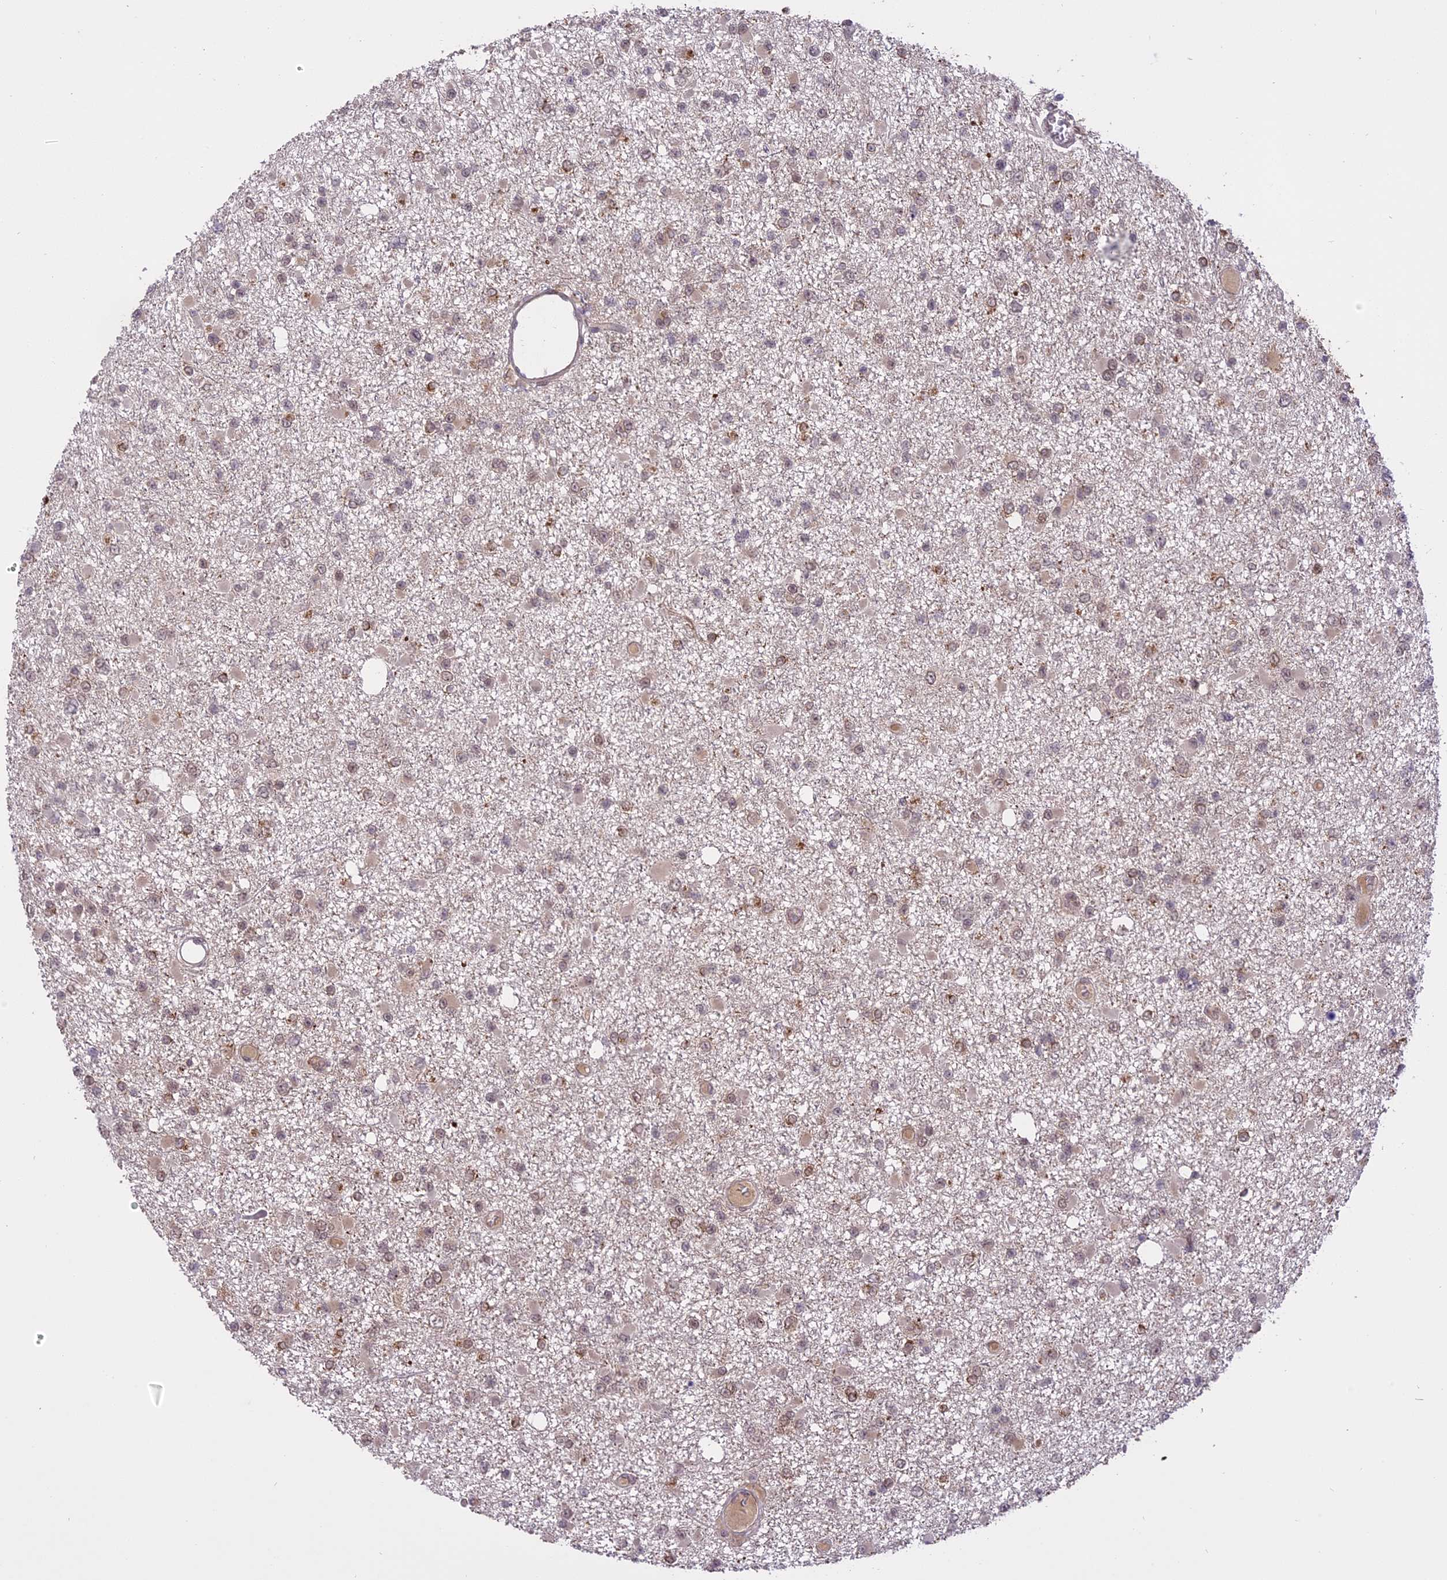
{"staining": {"intensity": "negative", "quantity": "none", "location": "none"}, "tissue": "glioma", "cell_type": "Tumor cells", "image_type": "cancer", "snomed": [{"axis": "morphology", "description": "Glioma, malignant, Low grade"}, {"axis": "topography", "description": "Brain"}], "caption": "Tumor cells show no significant protein expression in low-grade glioma (malignant).", "gene": "PRELID2", "patient": {"sex": "female", "age": 22}}